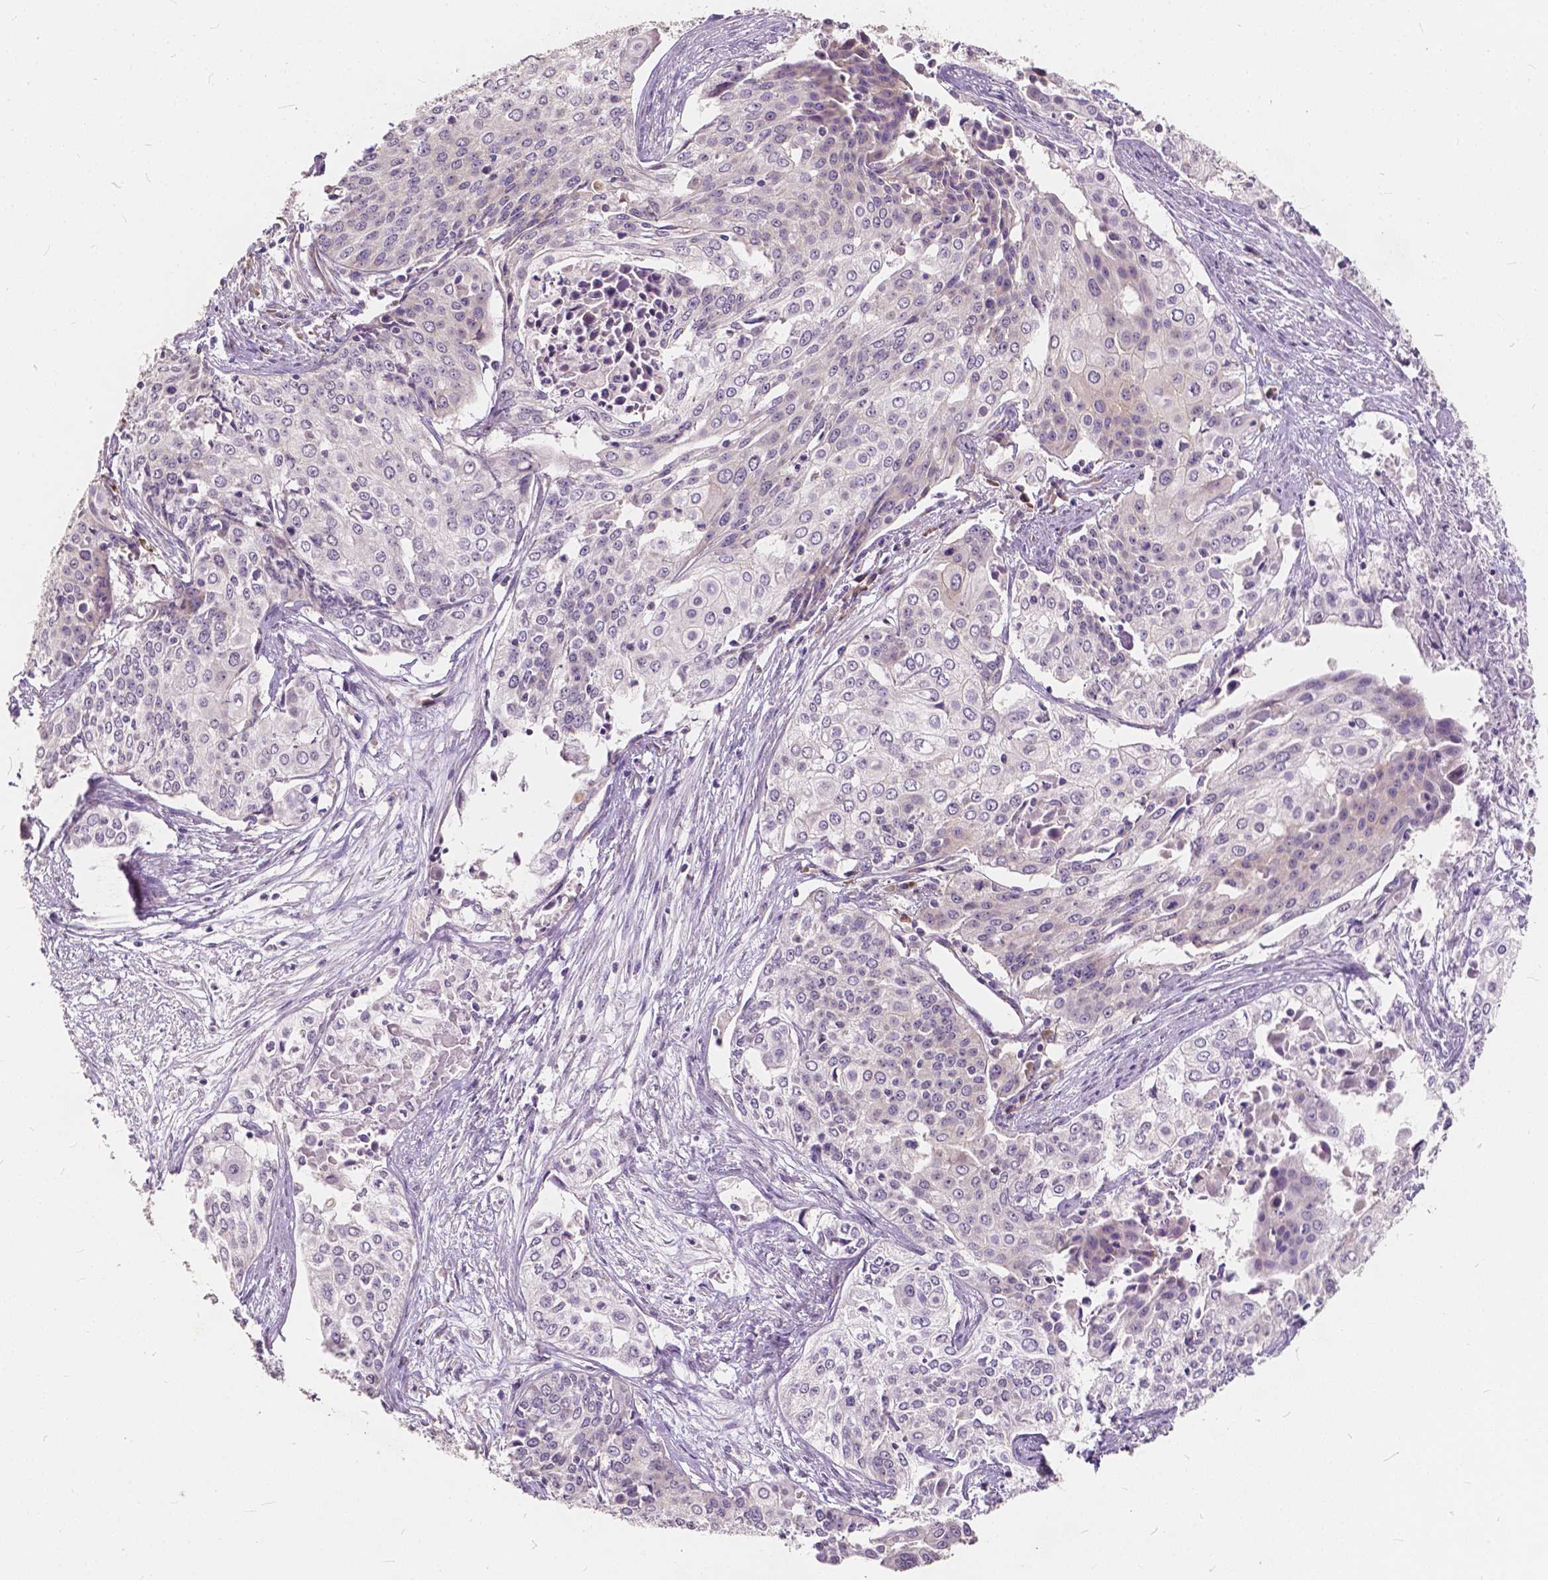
{"staining": {"intensity": "weak", "quantity": "<25%", "location": "cytoplasmic/membranous"}, "tissue": "cervical cancer", "cell_type": "Tumor cells", "image_type": "cancer", "snomed": [{"axis": "morphology", "description": "Squamous cell carcinoma, NOS"}, {"axis": "topography", "description": "Cervix"}], "caption": "The micrograph demonstrates no staining of tumor cells in squamous cell carcinoma (cervical). (DAB IHC, high magnification).", "gene": "SLC7A8", "patient": {"sex": "female", "age": 39}}